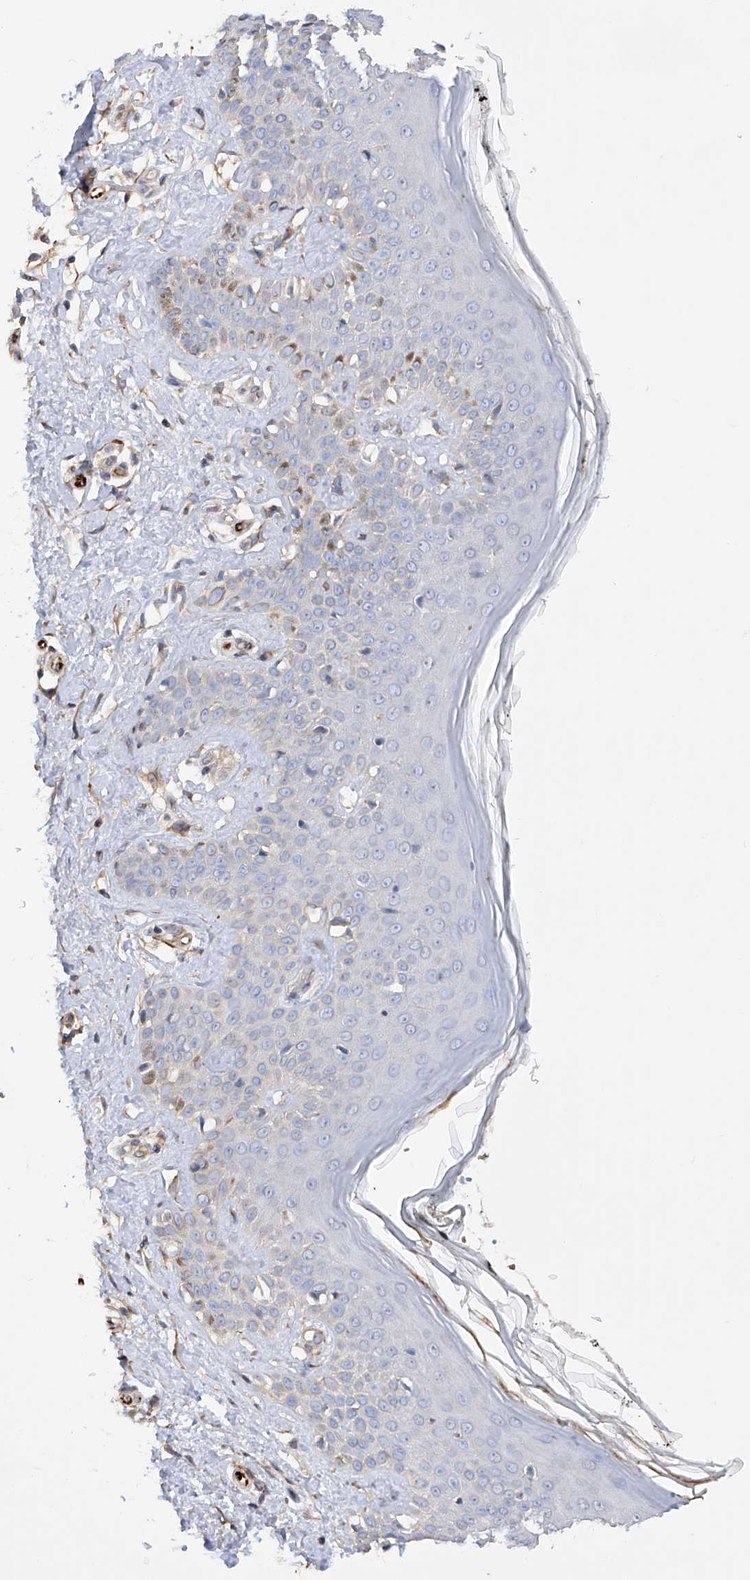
{"staining": {"intensity": "weak", "quantity": ">75%", "location": "cytoplasmic/membranous"}, "tissue": "skin", "cell_type": "Fibroblasts", "image_type": "normal", "snomed": [{"axis": "morphology", "description": "Normal tissue, NOS"}, {"axis": "topography", "description": "Skin"}], "caption": "DAB immunohistochemical staining of normal human skin displays weak cytoplasmic/membranous protein expression in approximately >75% of fibroblasts.", "gene": "NFATC4", "patient": {"sex": "female", "age": 64}}